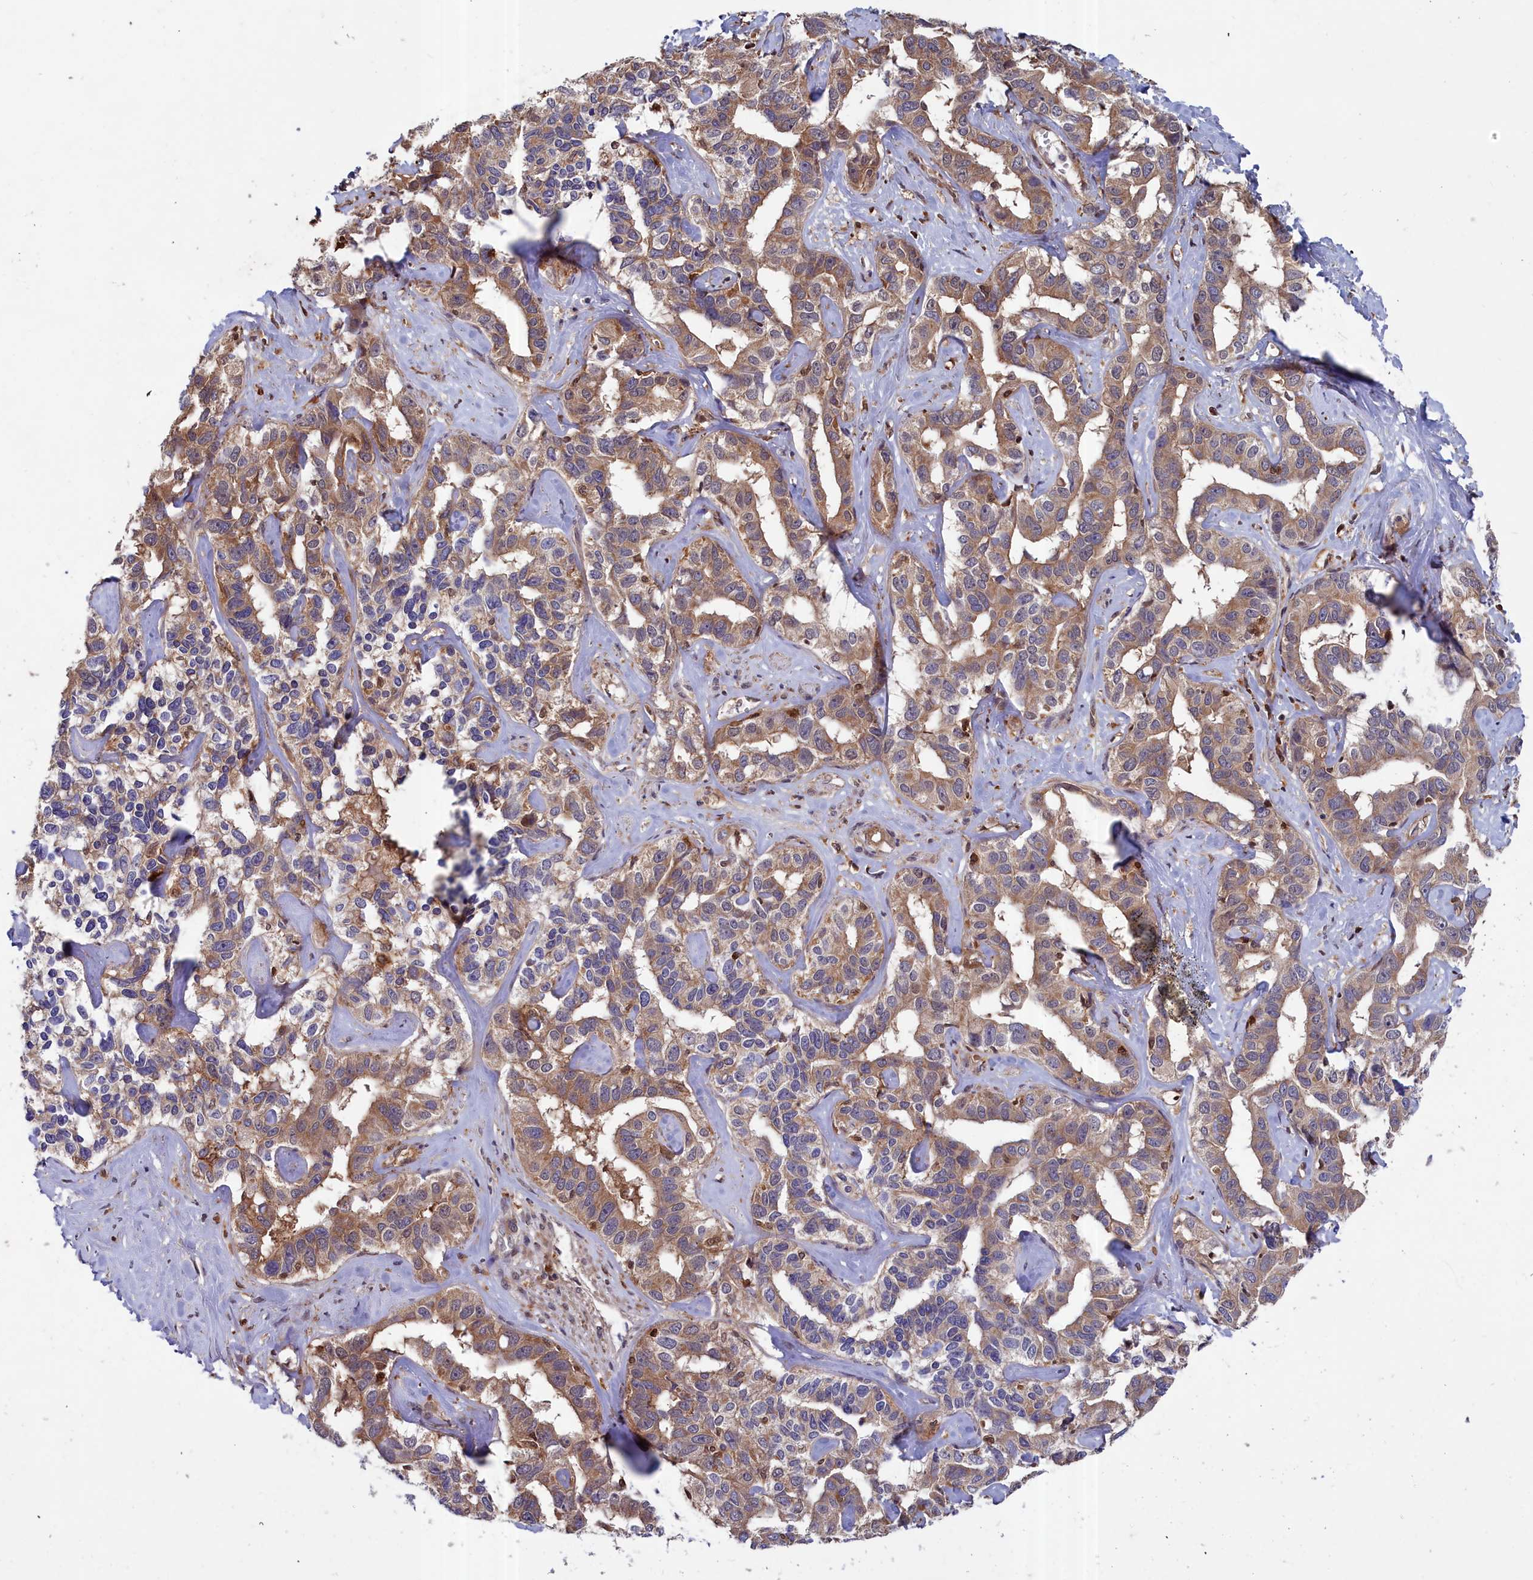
{"staining": {"intensity": "moderate", "quantity": ">75%", "location": "cytoplasmic/membranous"}, "tissue": "liver cancer", "cell_type": "Tumor cells", "image_type": "cancer", "snomed": [{"axis": "morphology", "description": "Cholangiocarcinoma"}, {"axis": "topography", "description": "Liver"}], "caption": "This is an image of immunohistochemistry staining of liver cancer, which shows moderate expression in the cytoplasmic/membranous of tumor cells.", "gene": "GFRA2", "patient": {"sex": "male", "age": 59}}